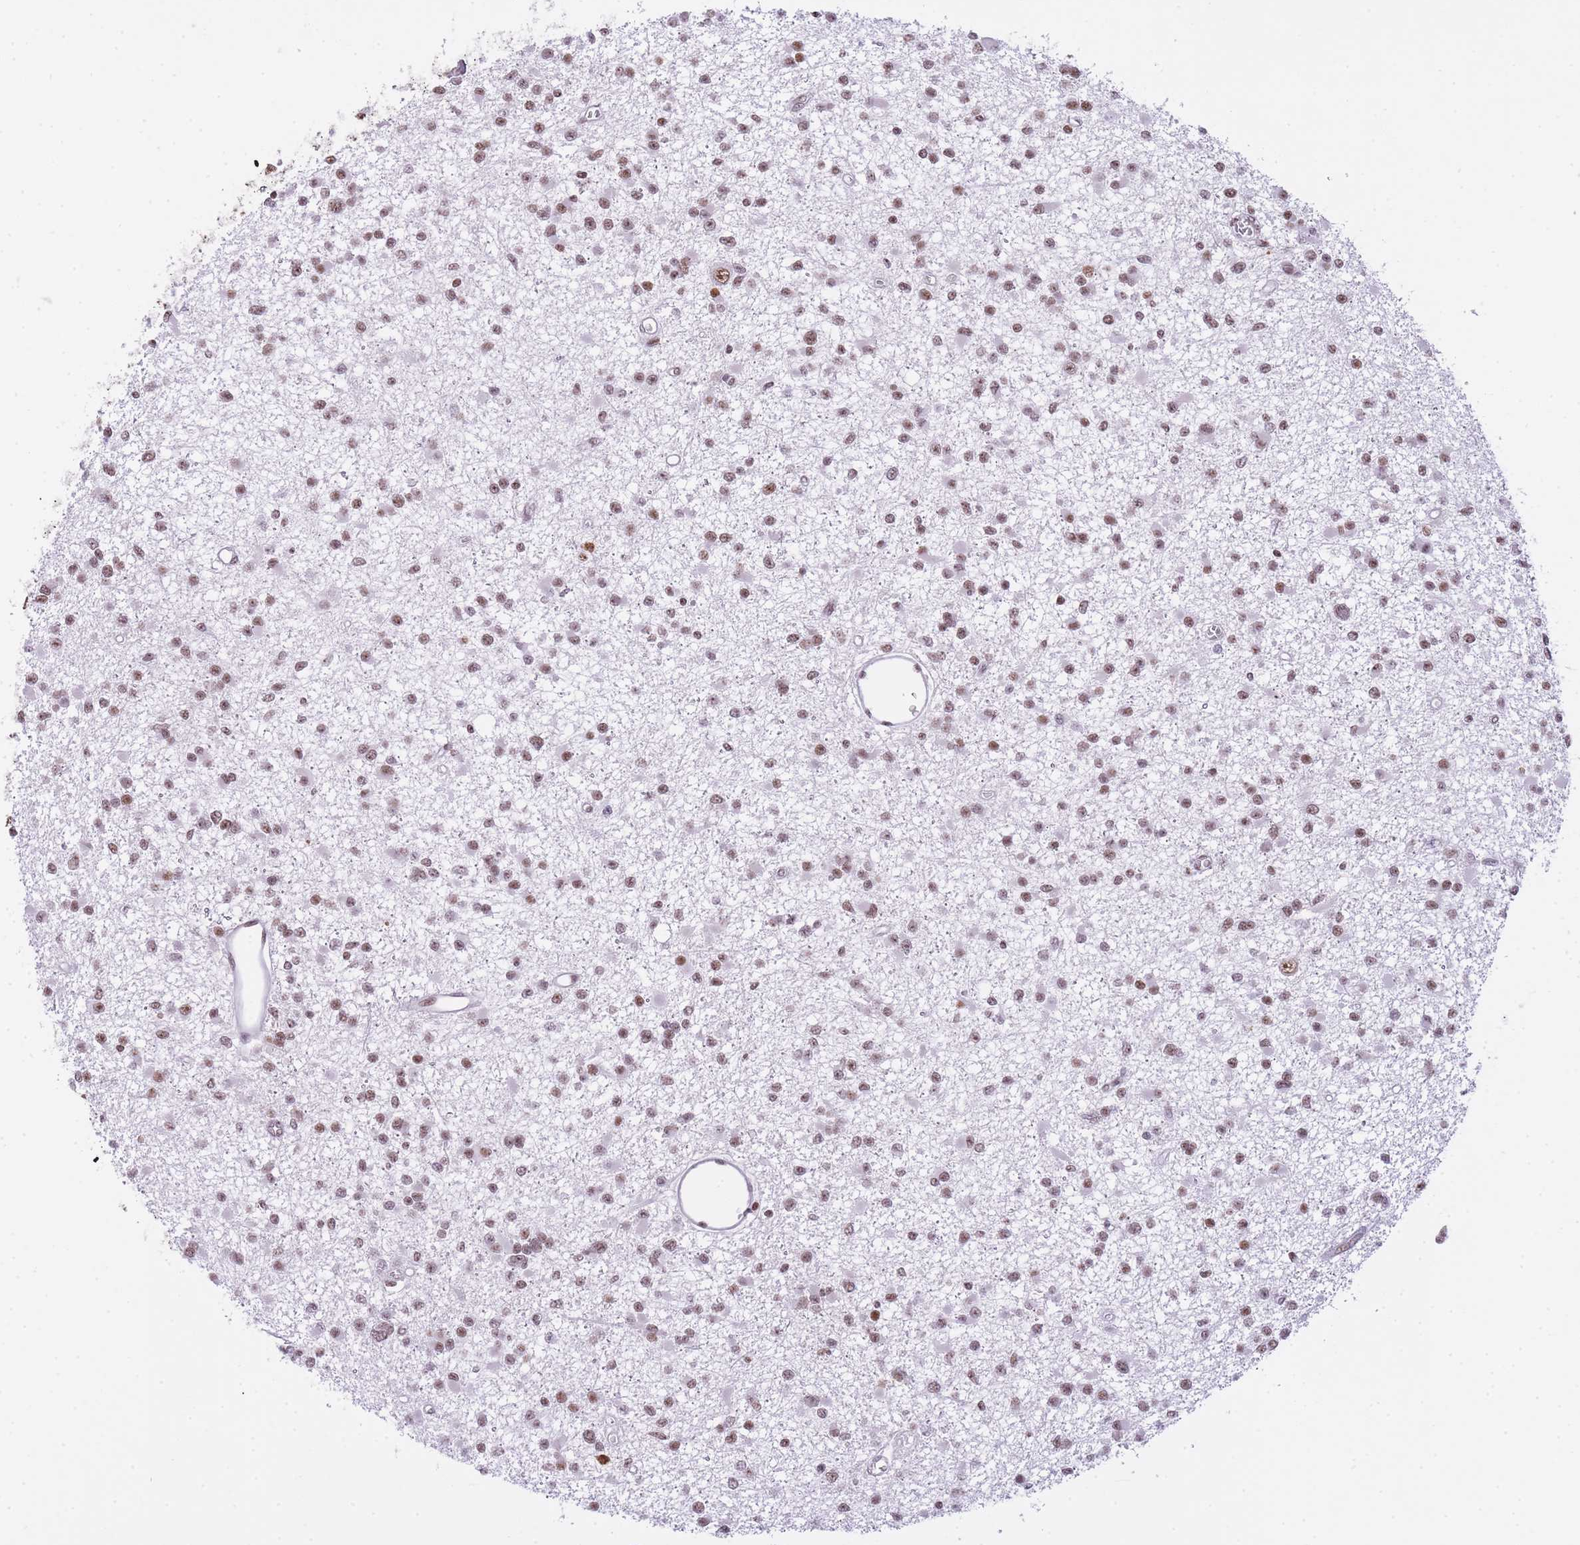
{"staining": {"intensity": "moderate", "quantity": ">75%", "location": "nuclear"}, "tissue": "glioma", "cell_type": "Tumor cells", "image_type": "cancer", "snomed": [{"axis": "morphology", "description": "Glioma, malignant, Low grade"}, {"axis": "topography", "description": "Brain"}], "caption": "Immunohistochemistry (DAB (3,3'-diaminobenzidine)) staining of human glioma displays moderate nuclear protein expression in about >75% of tumor cells. The protein of interest is stained brown, and the nuclei are stained in blue (DAB (3,3'-diaminobenzidine) IHC with brightfield microscopy, high magnification).", "gene": "EVC2", "patient": {"sex": "female", "age": 22}}